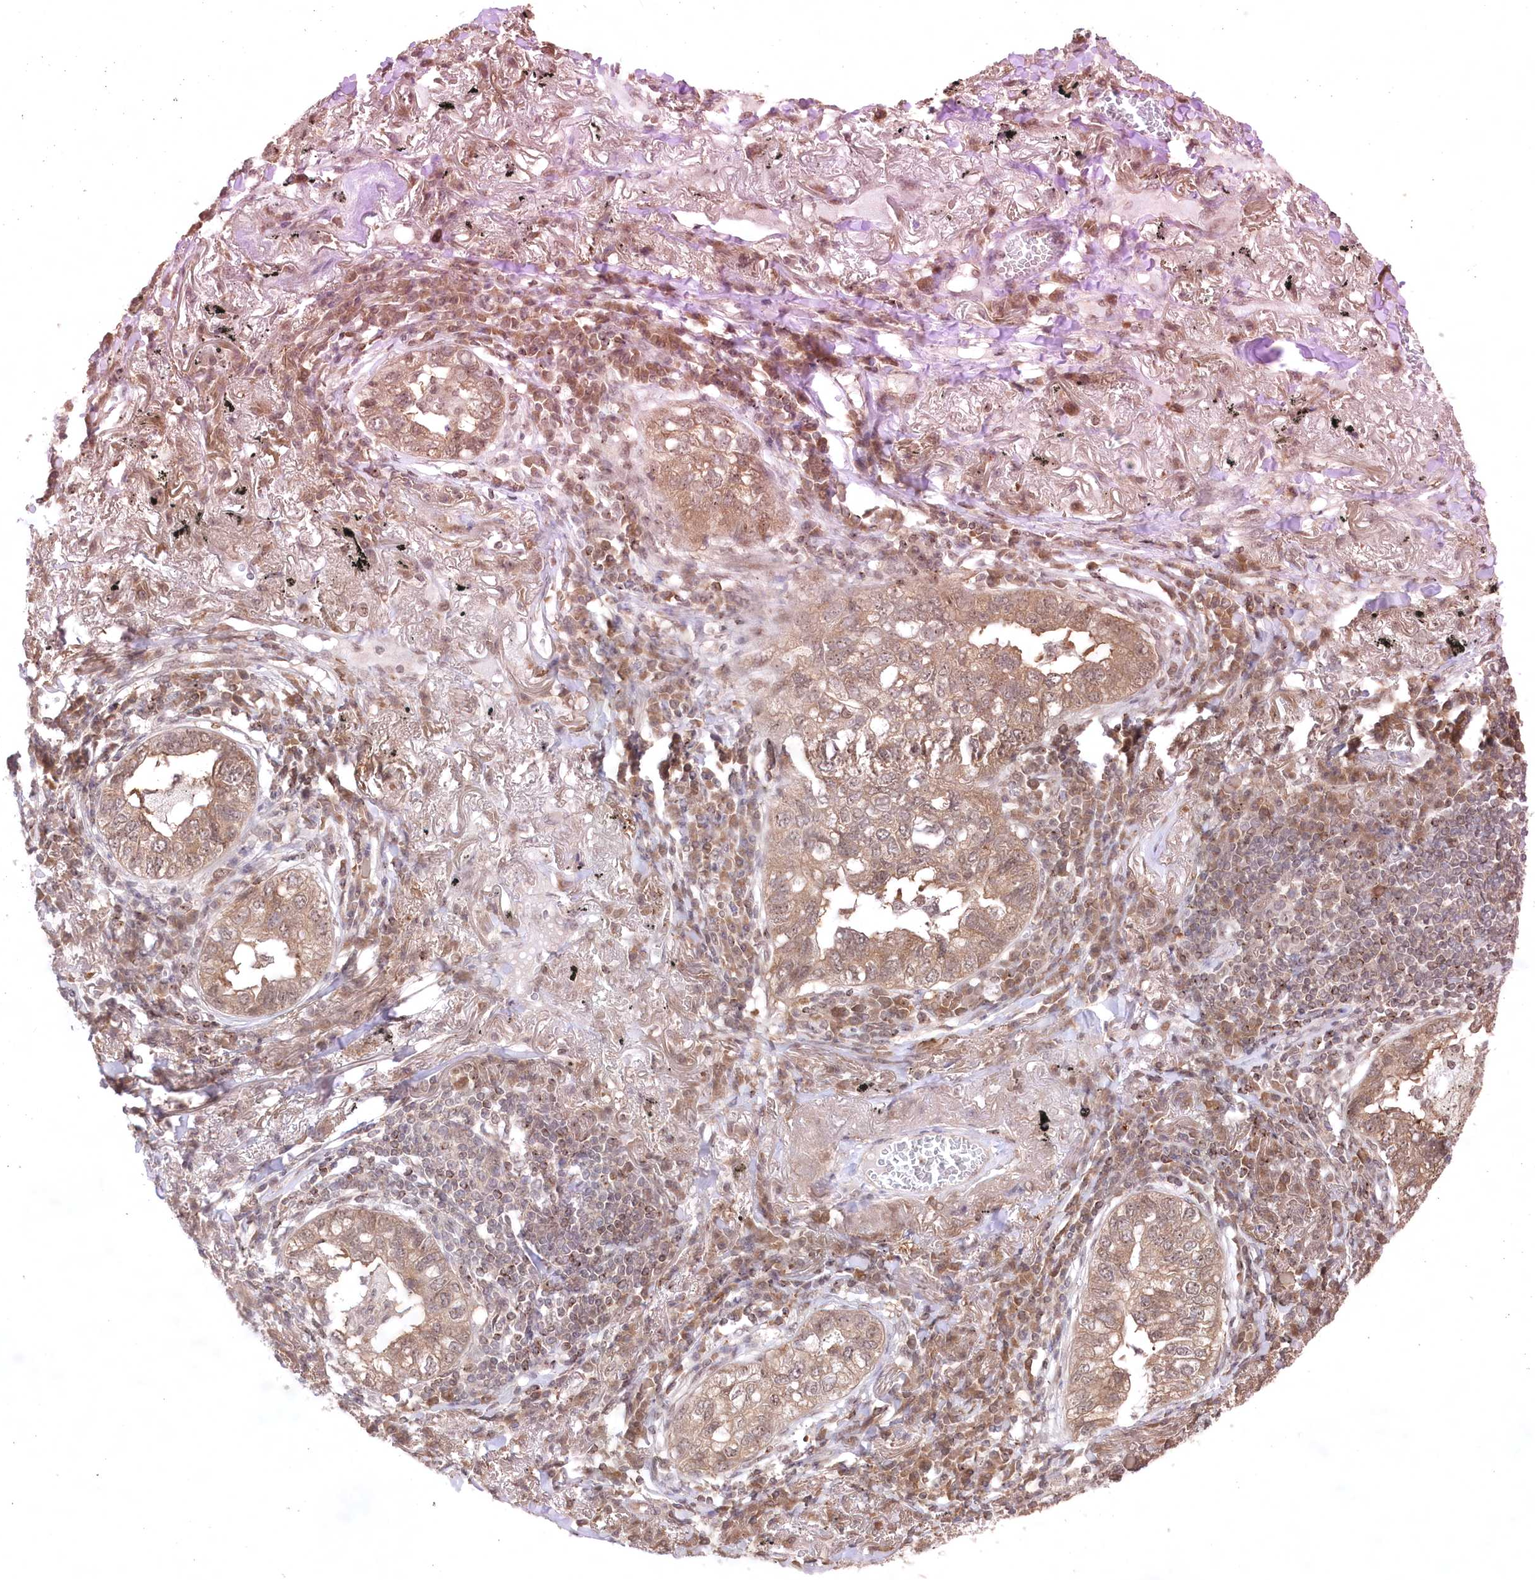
{"staining": {"intensity": "moderate", "quantity": ">75%", "location": "cytoplasmic/membranous"}, "tissue": "lung cancer", "cell_type": "Tumor cells", "image_type": "cancer", "snomed": [{"axis": "morphology", "description": "Adenocarcinoma, NOS"}, {"axis": "topography", "description": "Lung"}], "caption": "Immunohistochemistry (IHC) histopathology image of neoplastic tissue: lung cancer (adenocarcinoma) stained using IHC displays medium levels of moderate protein expression localized specifically in the cytoplasmic/membranous of tumor cells, appearing as a cytoplasmic/membranous brown color.", "gene": "CCSER2", "patient": {"sex": "male", "age": 65}}